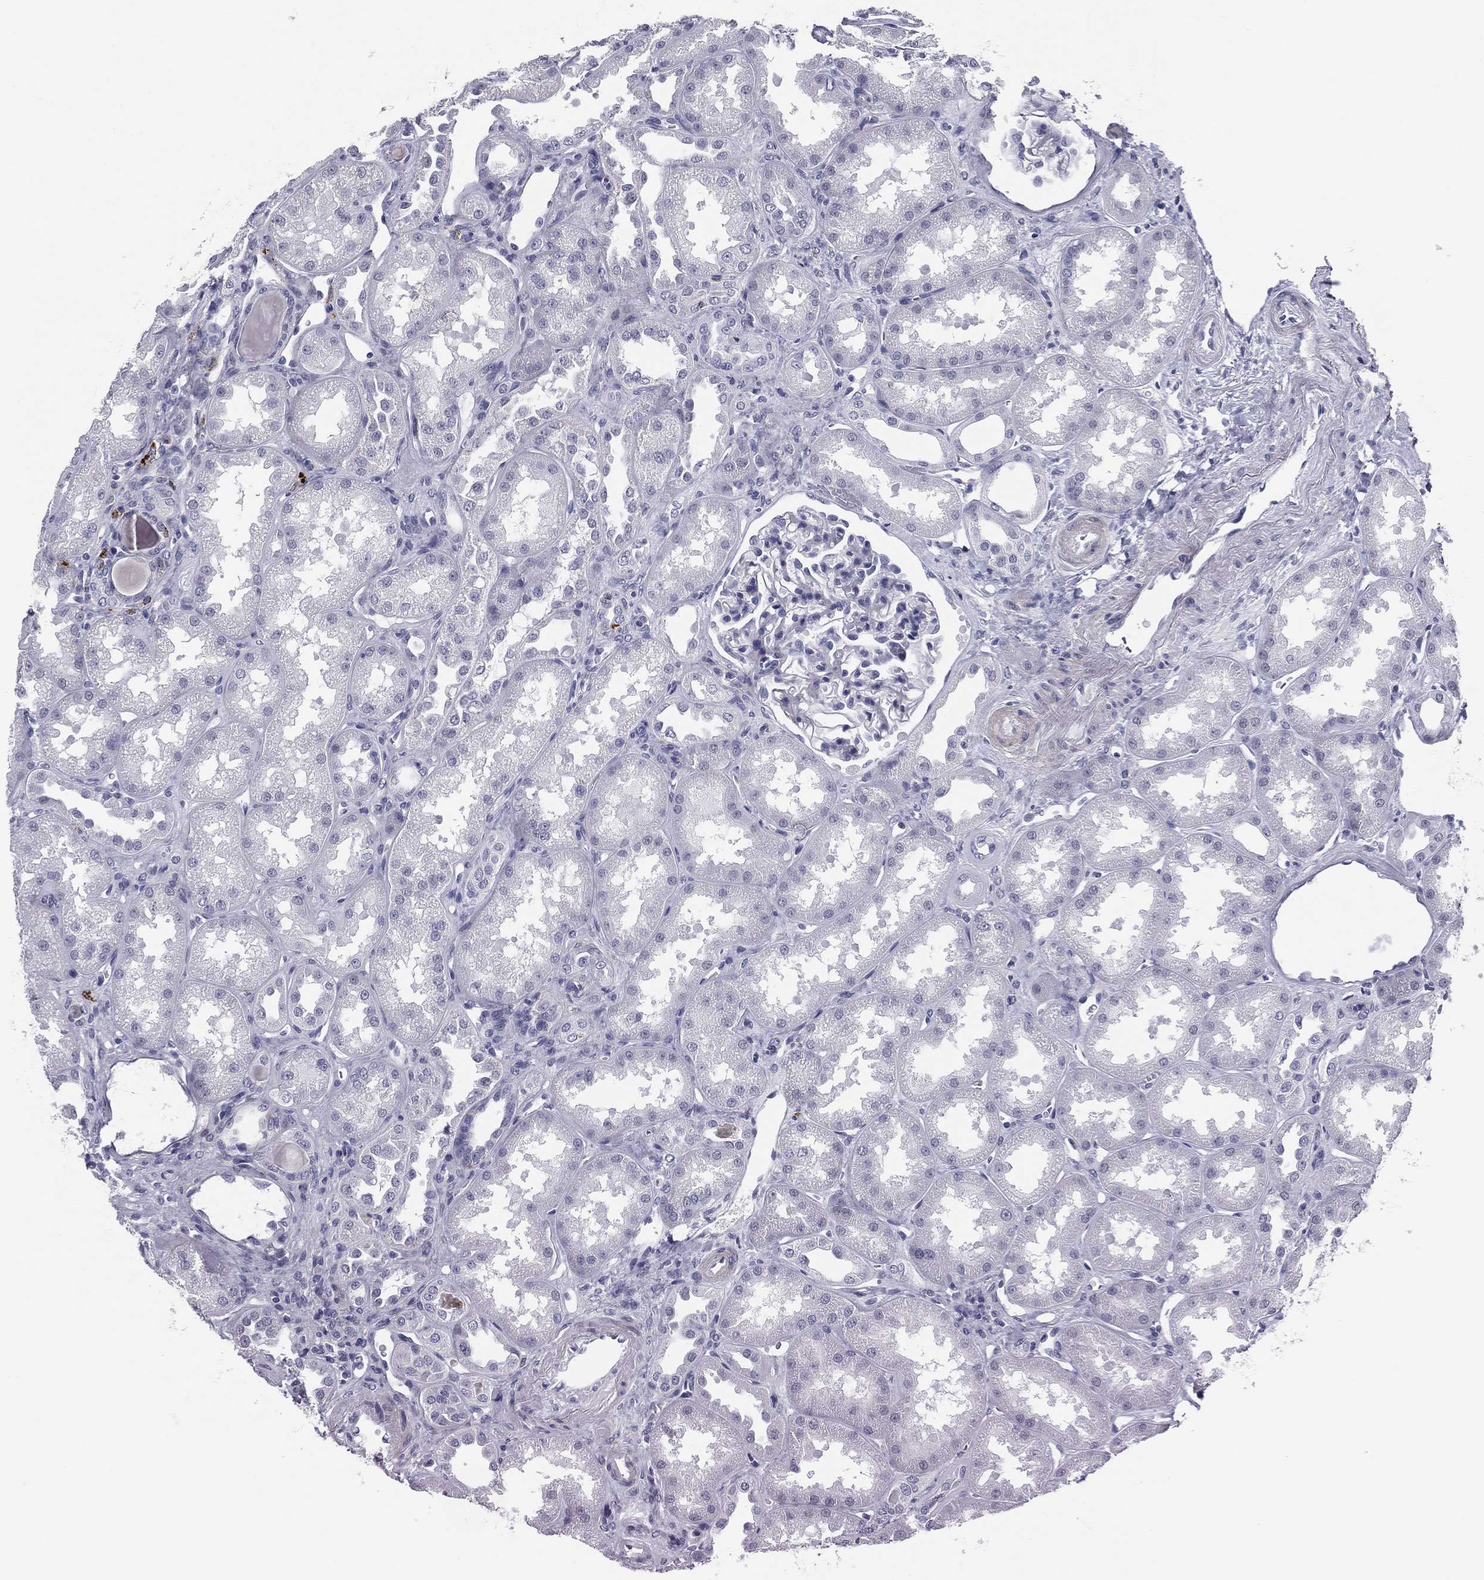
{"staining": {"intensity": "negative", "quantity": "none", "location": "none"}, "tissue": "kidney", "cell_type": "Cells in glomeruli", "image_type": "normal", "snomed": [{"axis": "morphology", "description": "Normal tissue, NOS"}, {"axis": "topography", "description": "Kidney"}], "caption": "IHC of unremarkable human kidney exhibits no positivity in cells in glomeruli.", "gene": "HLA", "patient": {"sex": "male", "age": 61}}